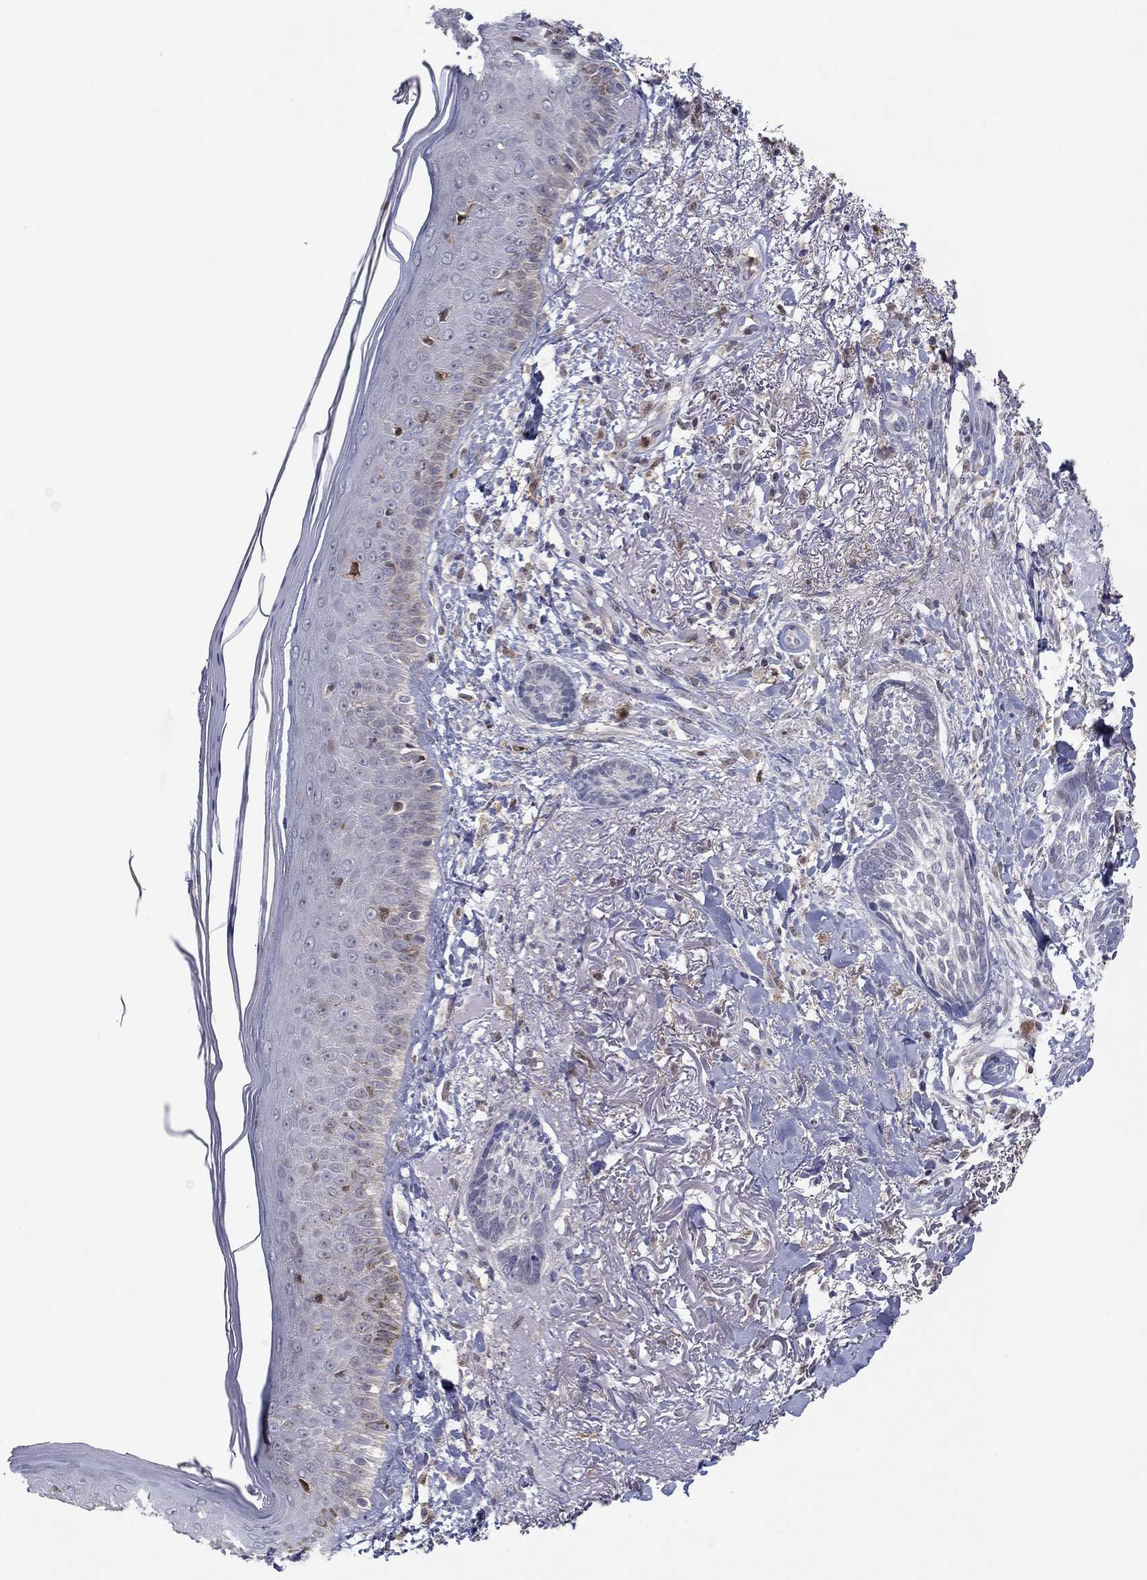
{"staining": {"intensity": "negative", "quantity": "none", "location": "none"}, "tissue": "skin cancer", "cell_type": "Tumor cells", "image_type": "cancer", "snomed": [{"axis": "morphology", "description": "Normal tissue, NOS"}, {"axis": "morphology", "description": "Basal cell carcinoma"}, {"axis": "topography", "description": "Skin"}], "caption": "This micrograph is of skin basal cell carcinoma stained with immunohistochemistry to label a protein in brown with the nuclei are counter-stained blue. There is no positivity in tumor cells.", "gene": "PDXK", "patient": {"sex": "male", "age": 84}}